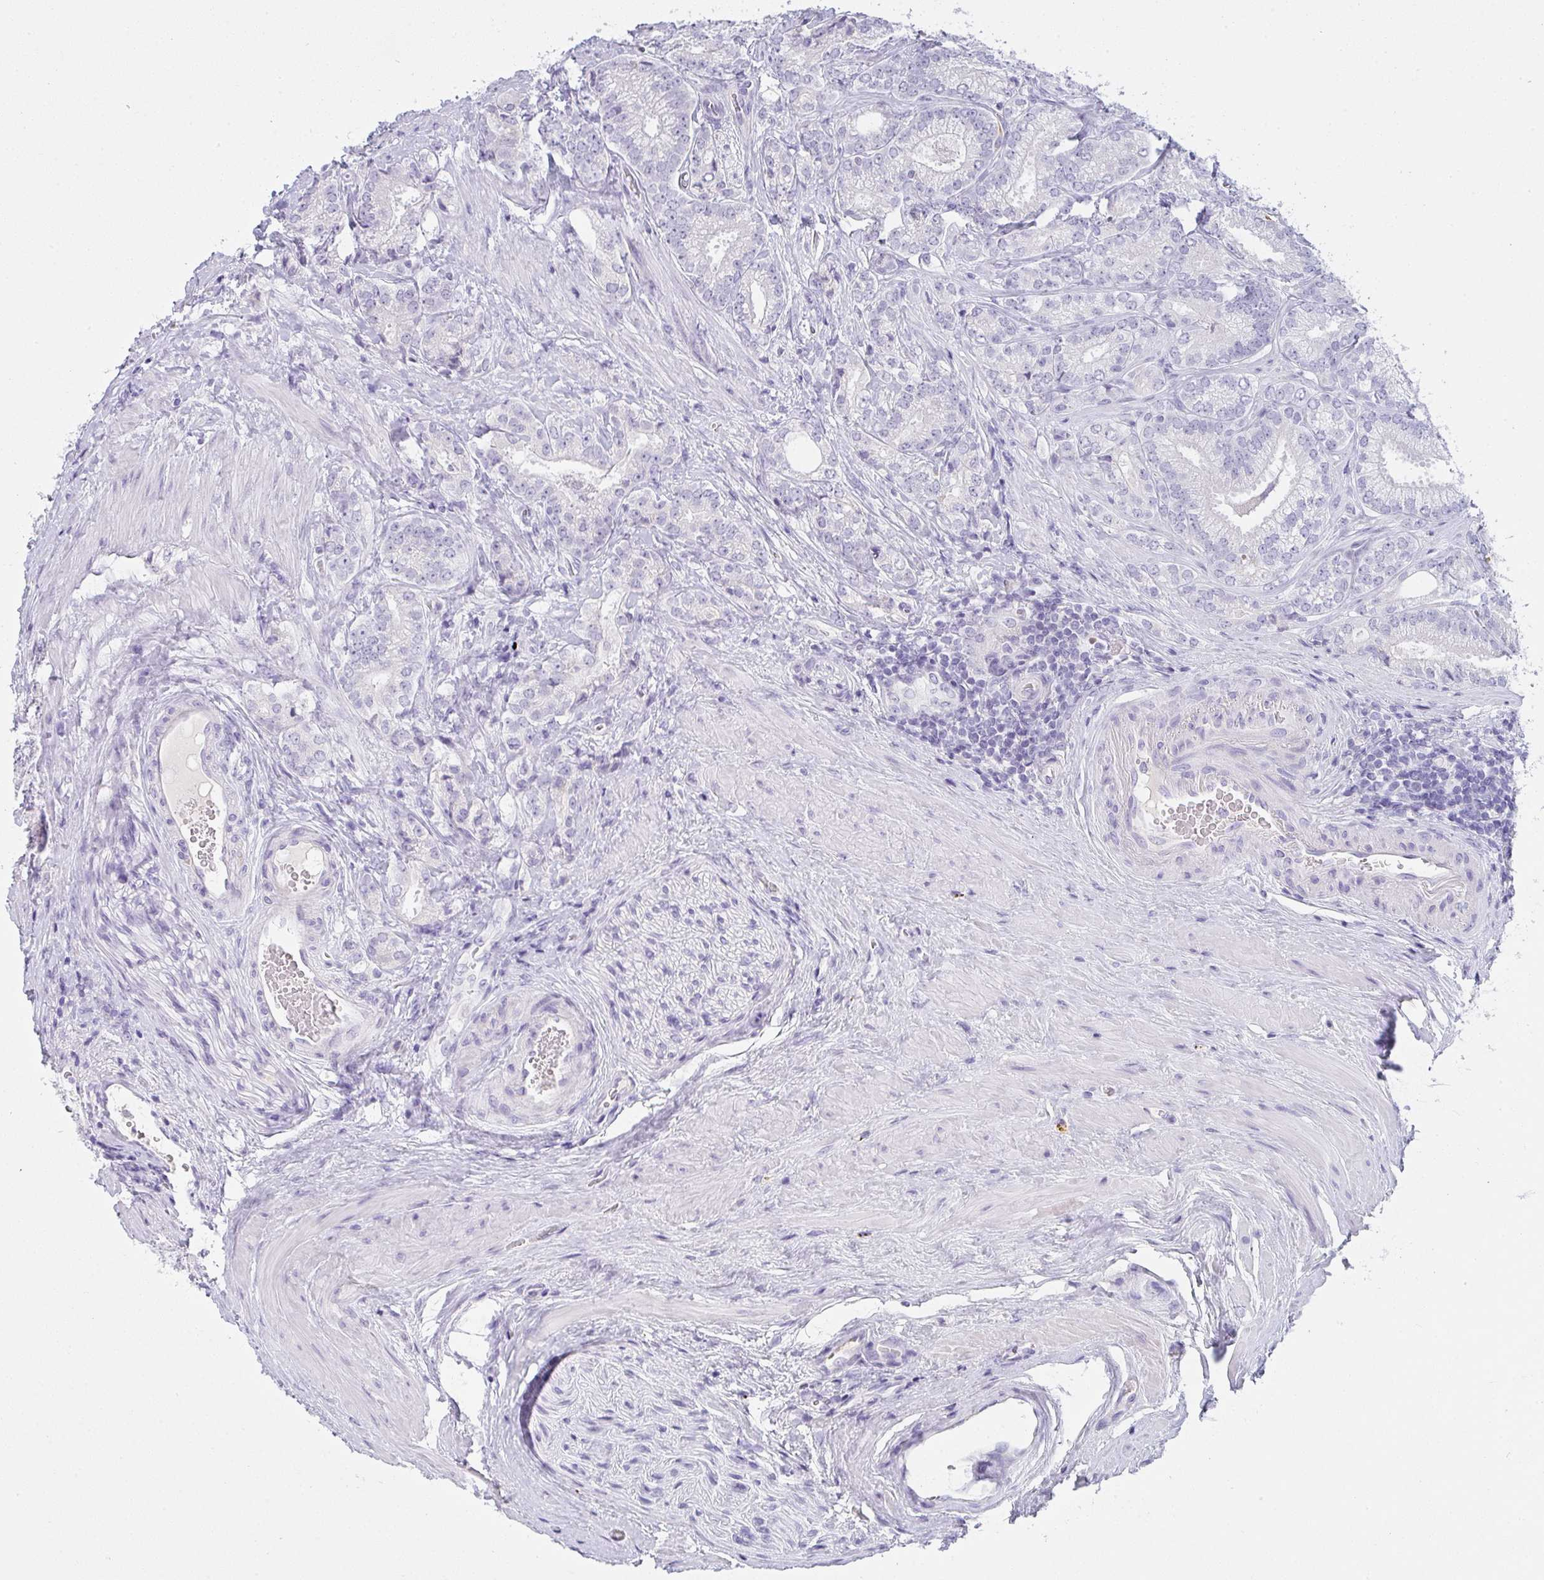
{"staining": {"intensity": "negative", "quantity": "none", "location": "none"}, "tissue": "prostate cancer", "cell_type": "Tumor cells", "image_type": "cancer", "snomed": [{"axis": "morphology", "description": "Adenocarcinoma, Low grade"}, {"axis": "topography", "description": "Prostate"}], "caption": "Tumor cells are negative for protein expression in human prostate low-grade adenocarcinoma.", "gene": "COX7B", "patient": {"sex": "male", "age": 63}}